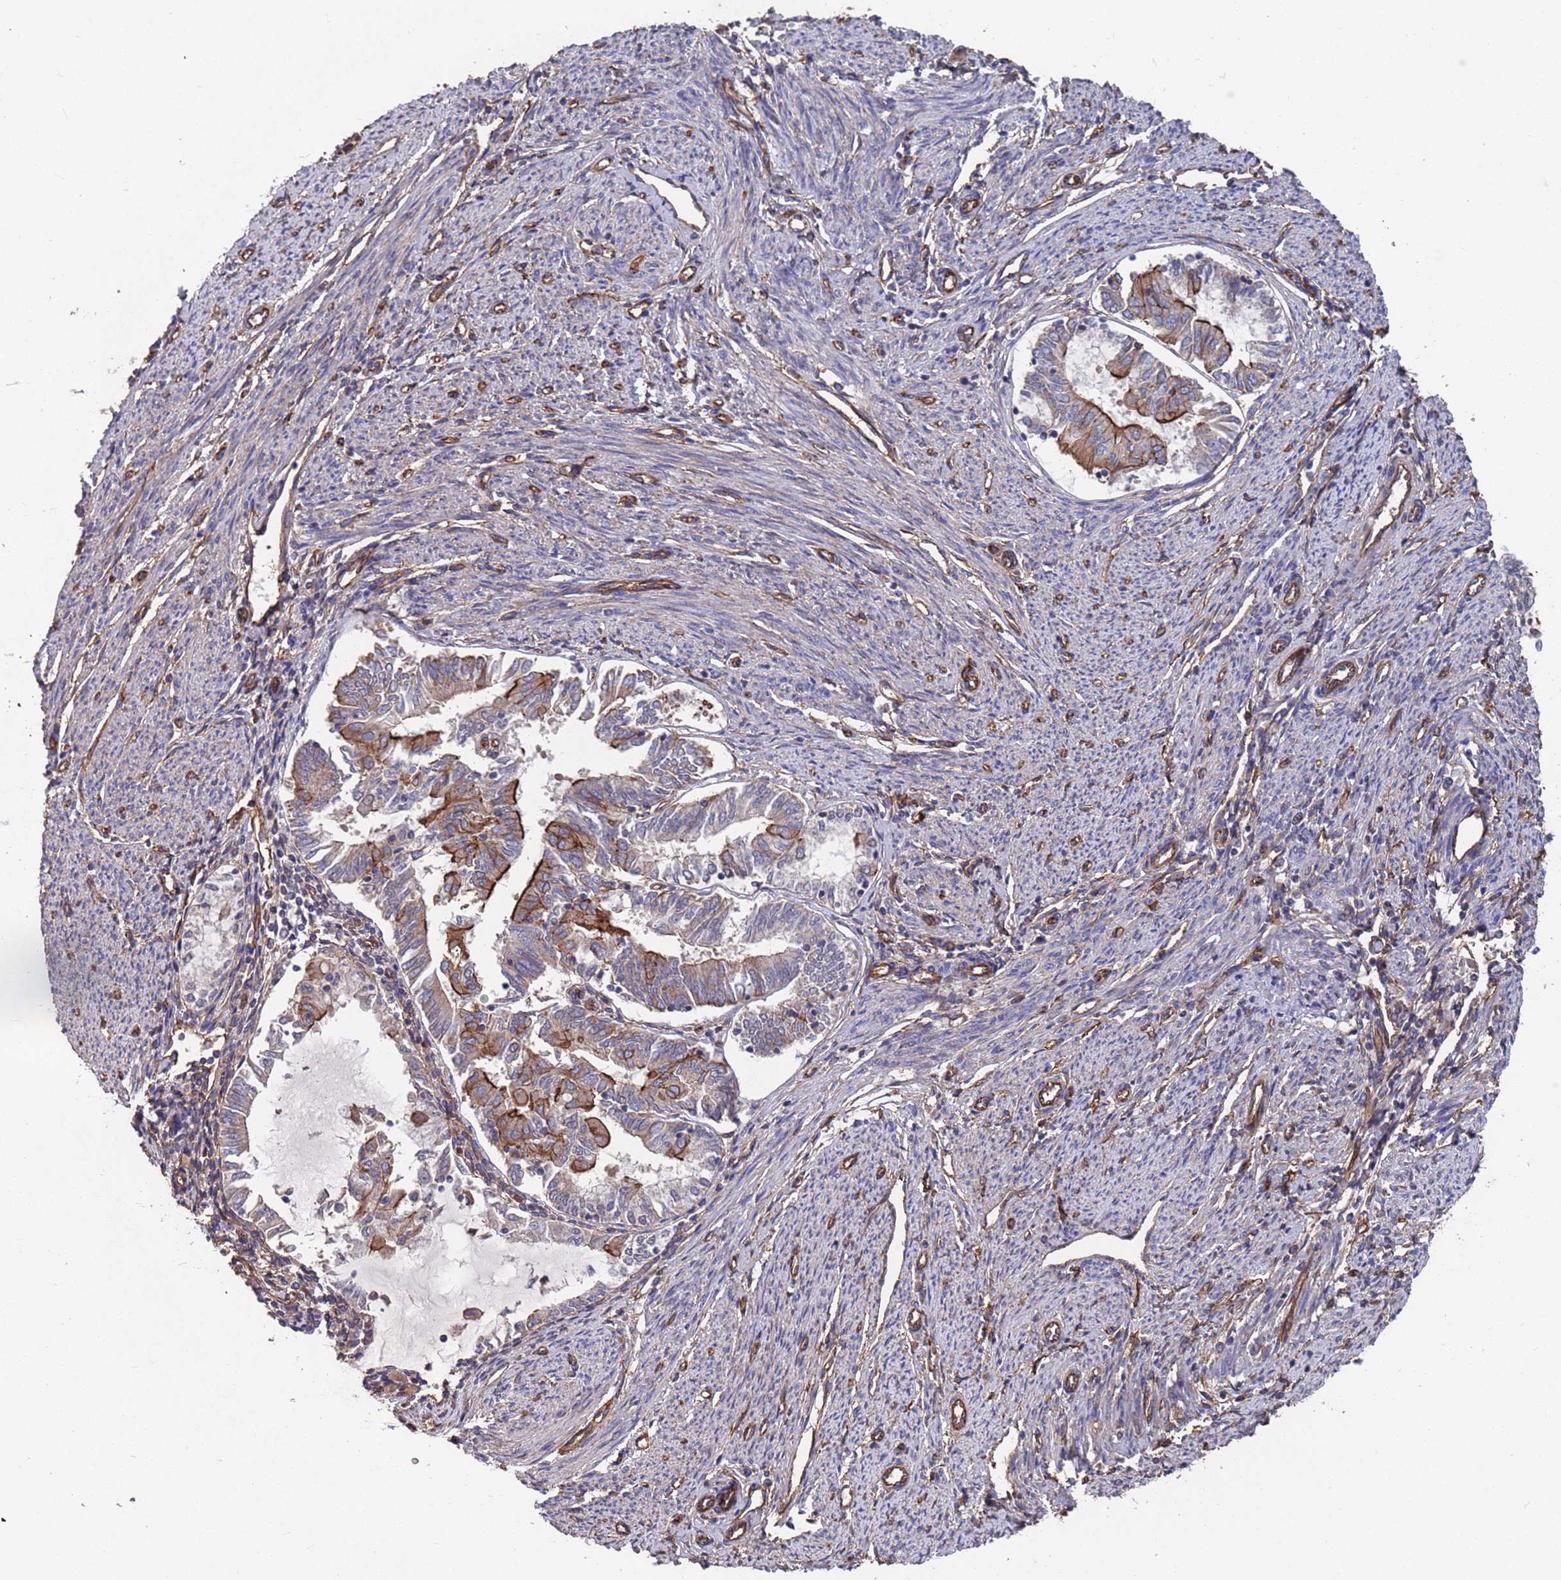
{"staining": {"intensity": "strong", "quantity": "<25%", "location": "cytoplasmic/membranous"}, "tissue": "endometrial cancer", "cell_type": "Tumor cells", "image_type": "cancer", "snomed": [{"axis": "morphology", "description": "Adenocarcinoma, NOS"}, {"axis": "topography", "description": "Endometrium"}], "caption": "Immunohistochemistry (IHC) image of adenocarcinoma (endometrial) stained for a protein (brown), which displays medium levels of strong cytoplasmic/membranous staining in approximately <25% of tumor cells.", "gene": "NDUFAF6", "patient": {"sex": "female", "age": 79}}